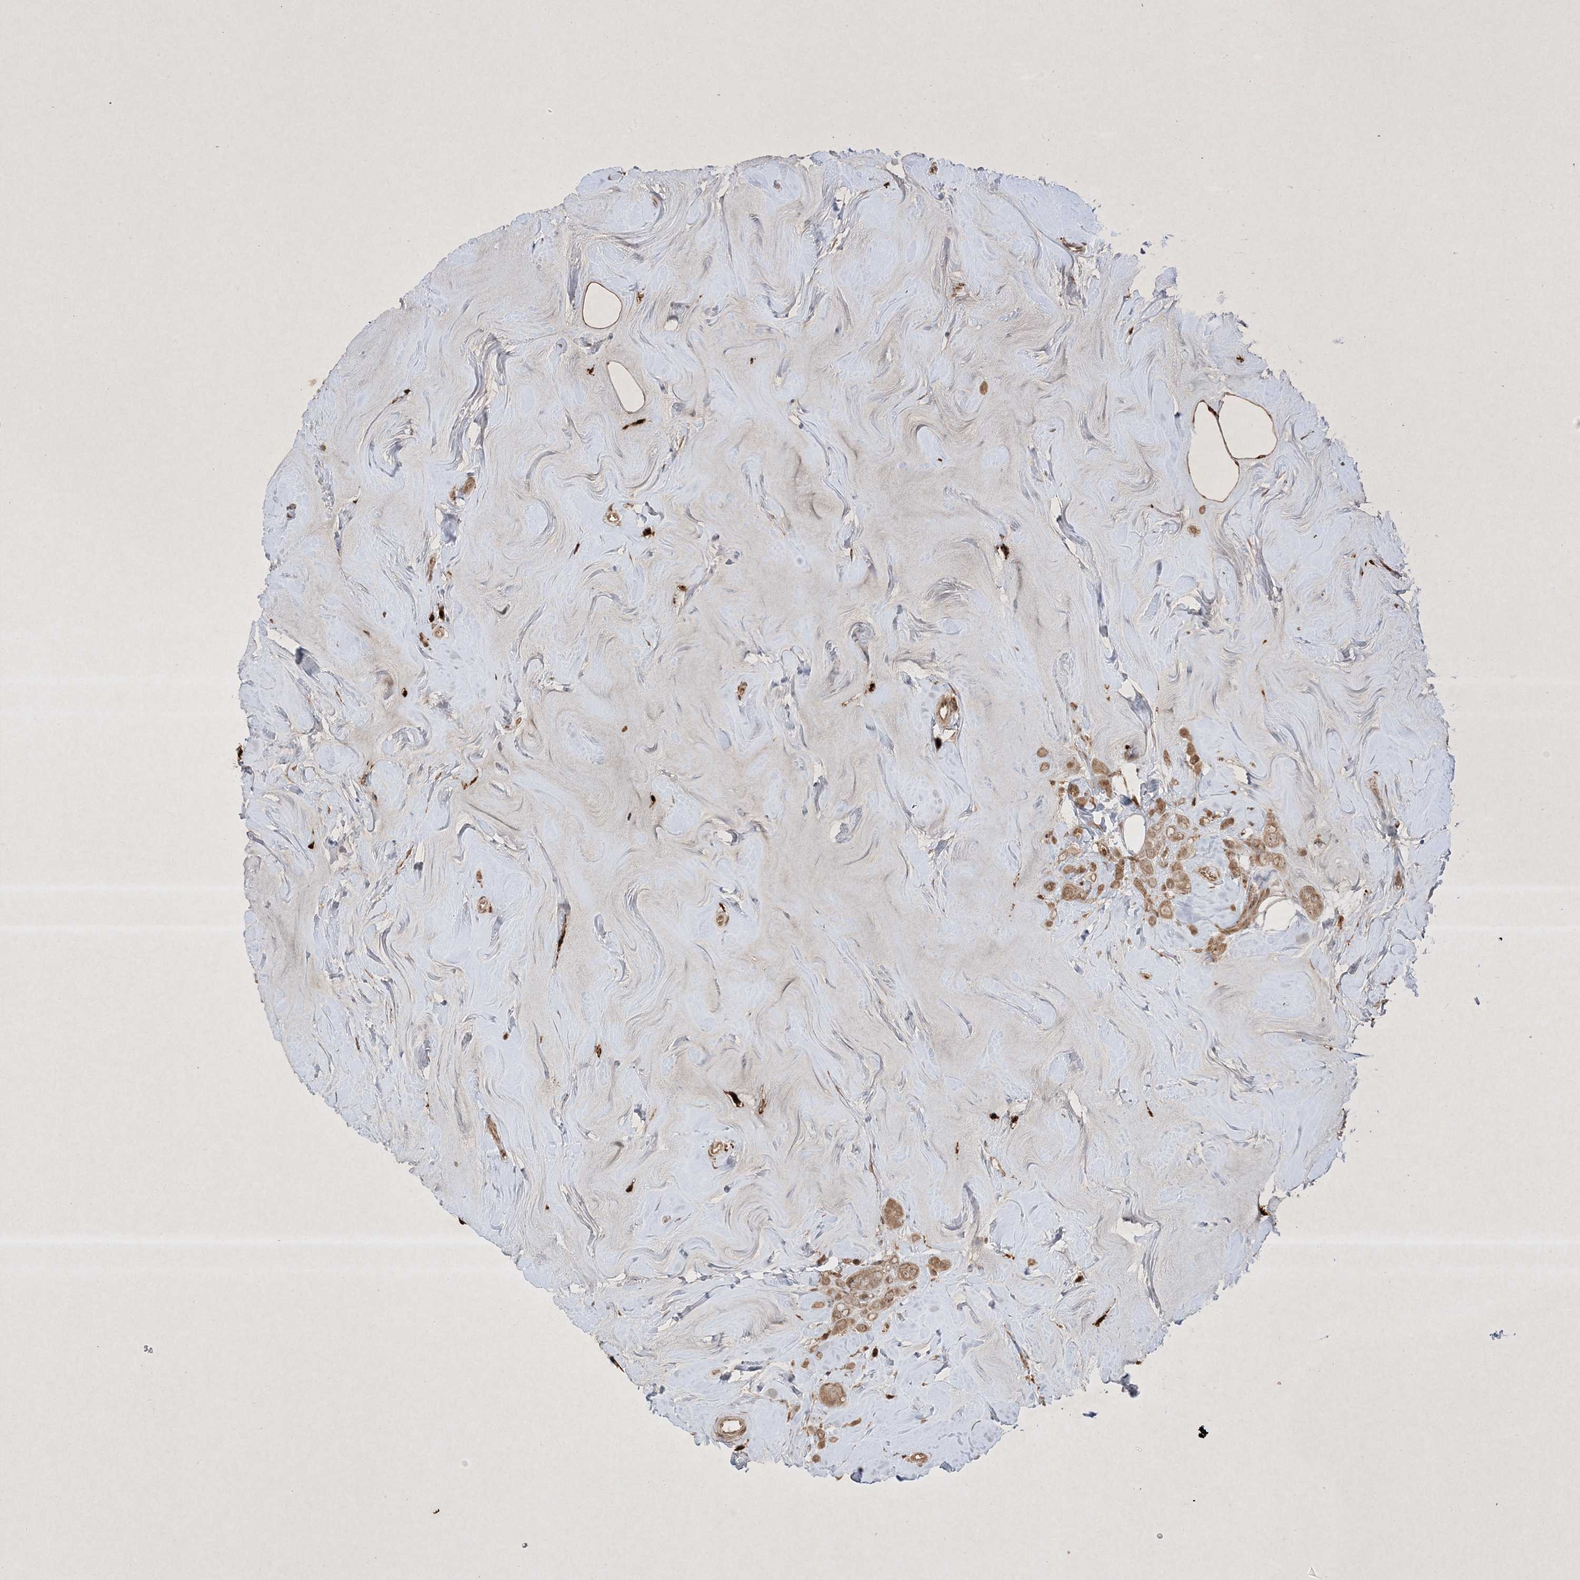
{"staining": {"intensity": "weak", "quantity": ">75%", "location": "cytoplasmic/membranous"}, "tissue": "breast cancer", "cell_type": "Tumor cells", "image_type": "cancer", "snomed": [{"axis": "morphology", "description": "Lobular carcinoma"}, {"axis": "topography", "description": "Breast"}], "caption": "IHC photomicrograph of human breast cancer stained for a protein (brown), which demonstrates low levels of weak cytoplasmic/membranous staining in approximately >75% of tumor cells.", "gene": "PTK6", "patient": {"sex": "female", "age": 47}}